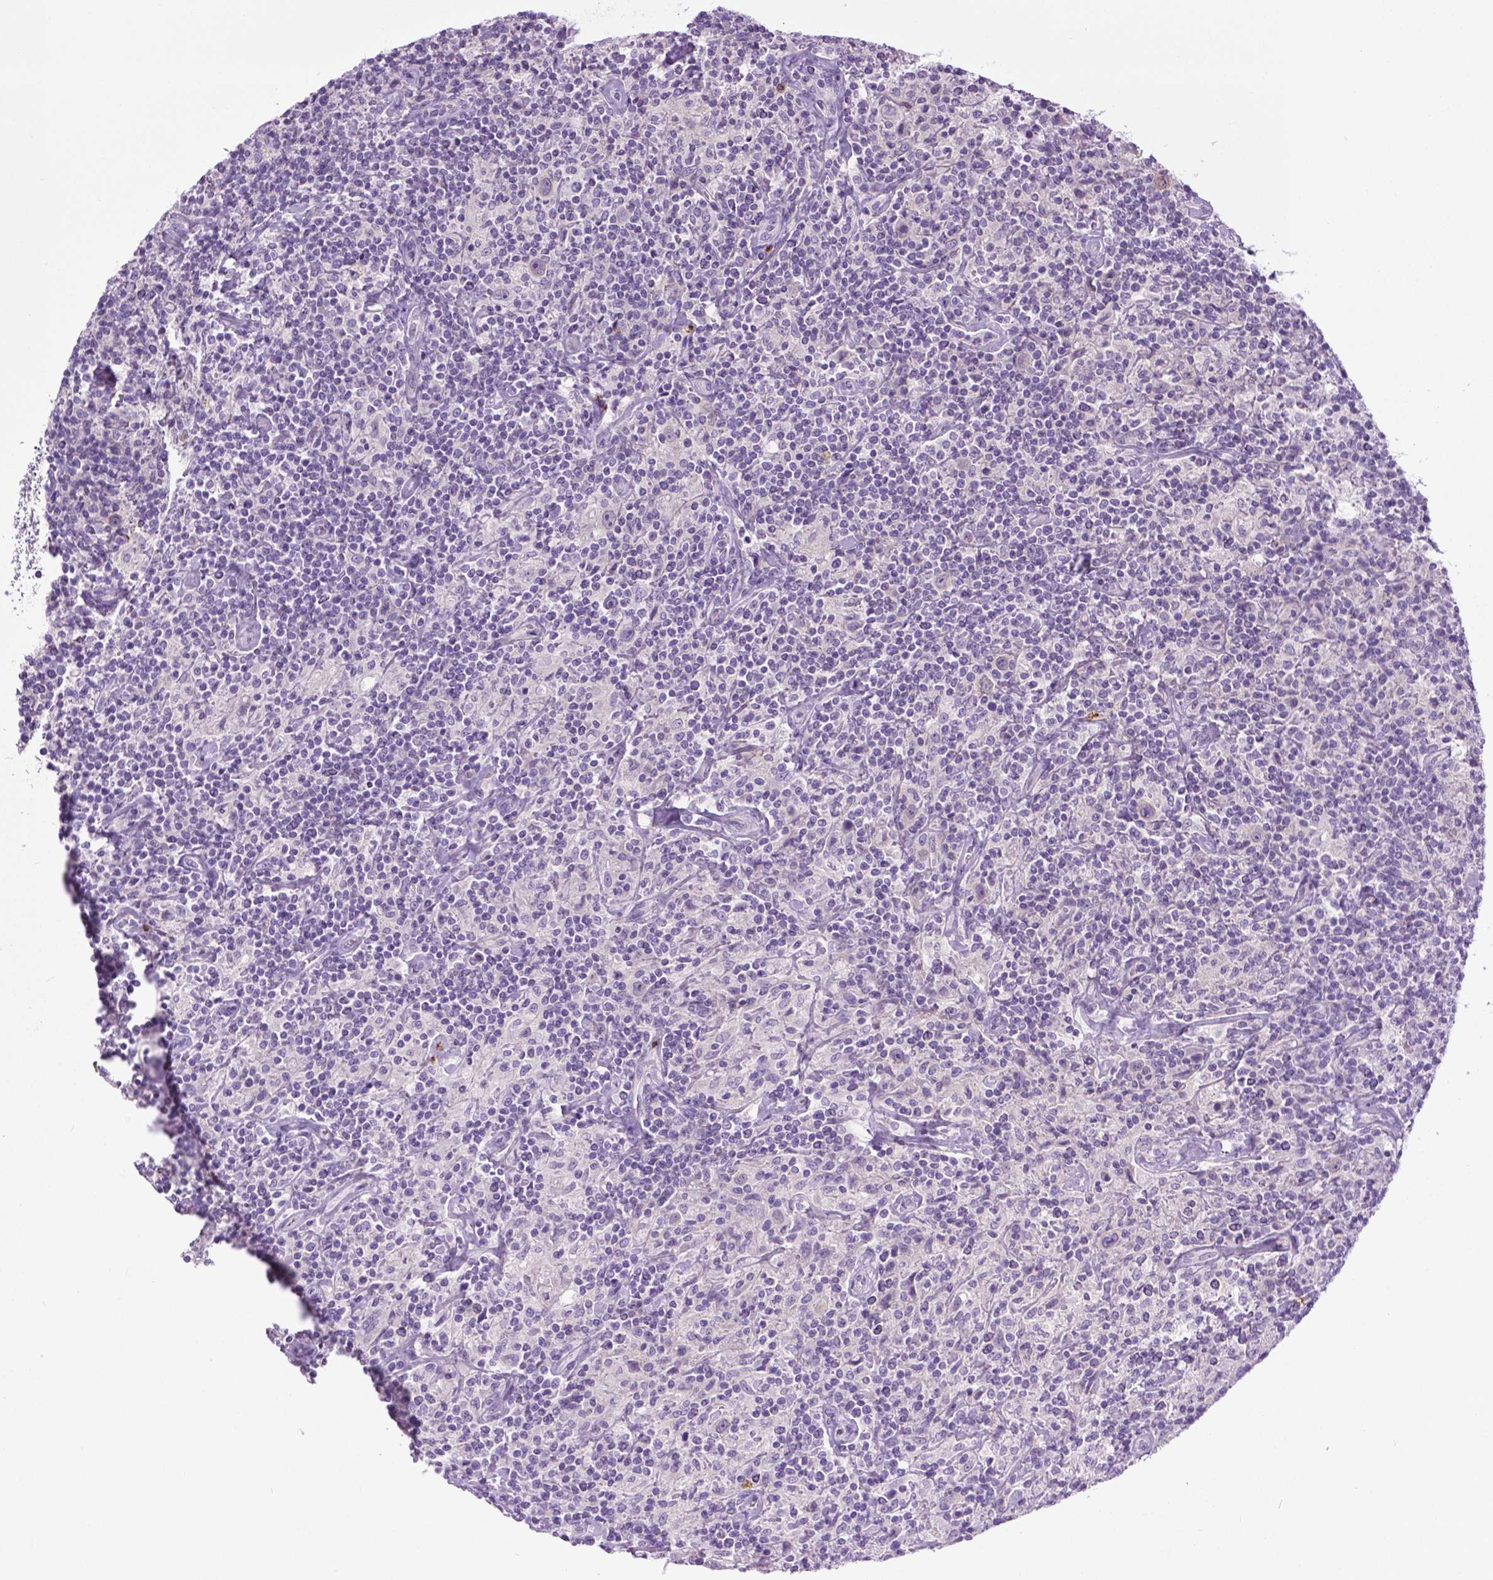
{"staining": {"intensity": "negative", "quantity": "none", "location": "none"}, "tissue": "lymphoma", "cell_type": "Tumor cells", "image_type": "cancer", "snomed": [{"axis": "morphology", "description": "Hodgkin's disease, NOS"}, {"axis": "topography", "description": "Lymph node"}], "caption": "Immunohistochemical staining of human Hodgkin's disease reveals no significant expression in tumor cells.", "gene": "SPECC1L", "patient": {"sex": "male", "age": 70}}